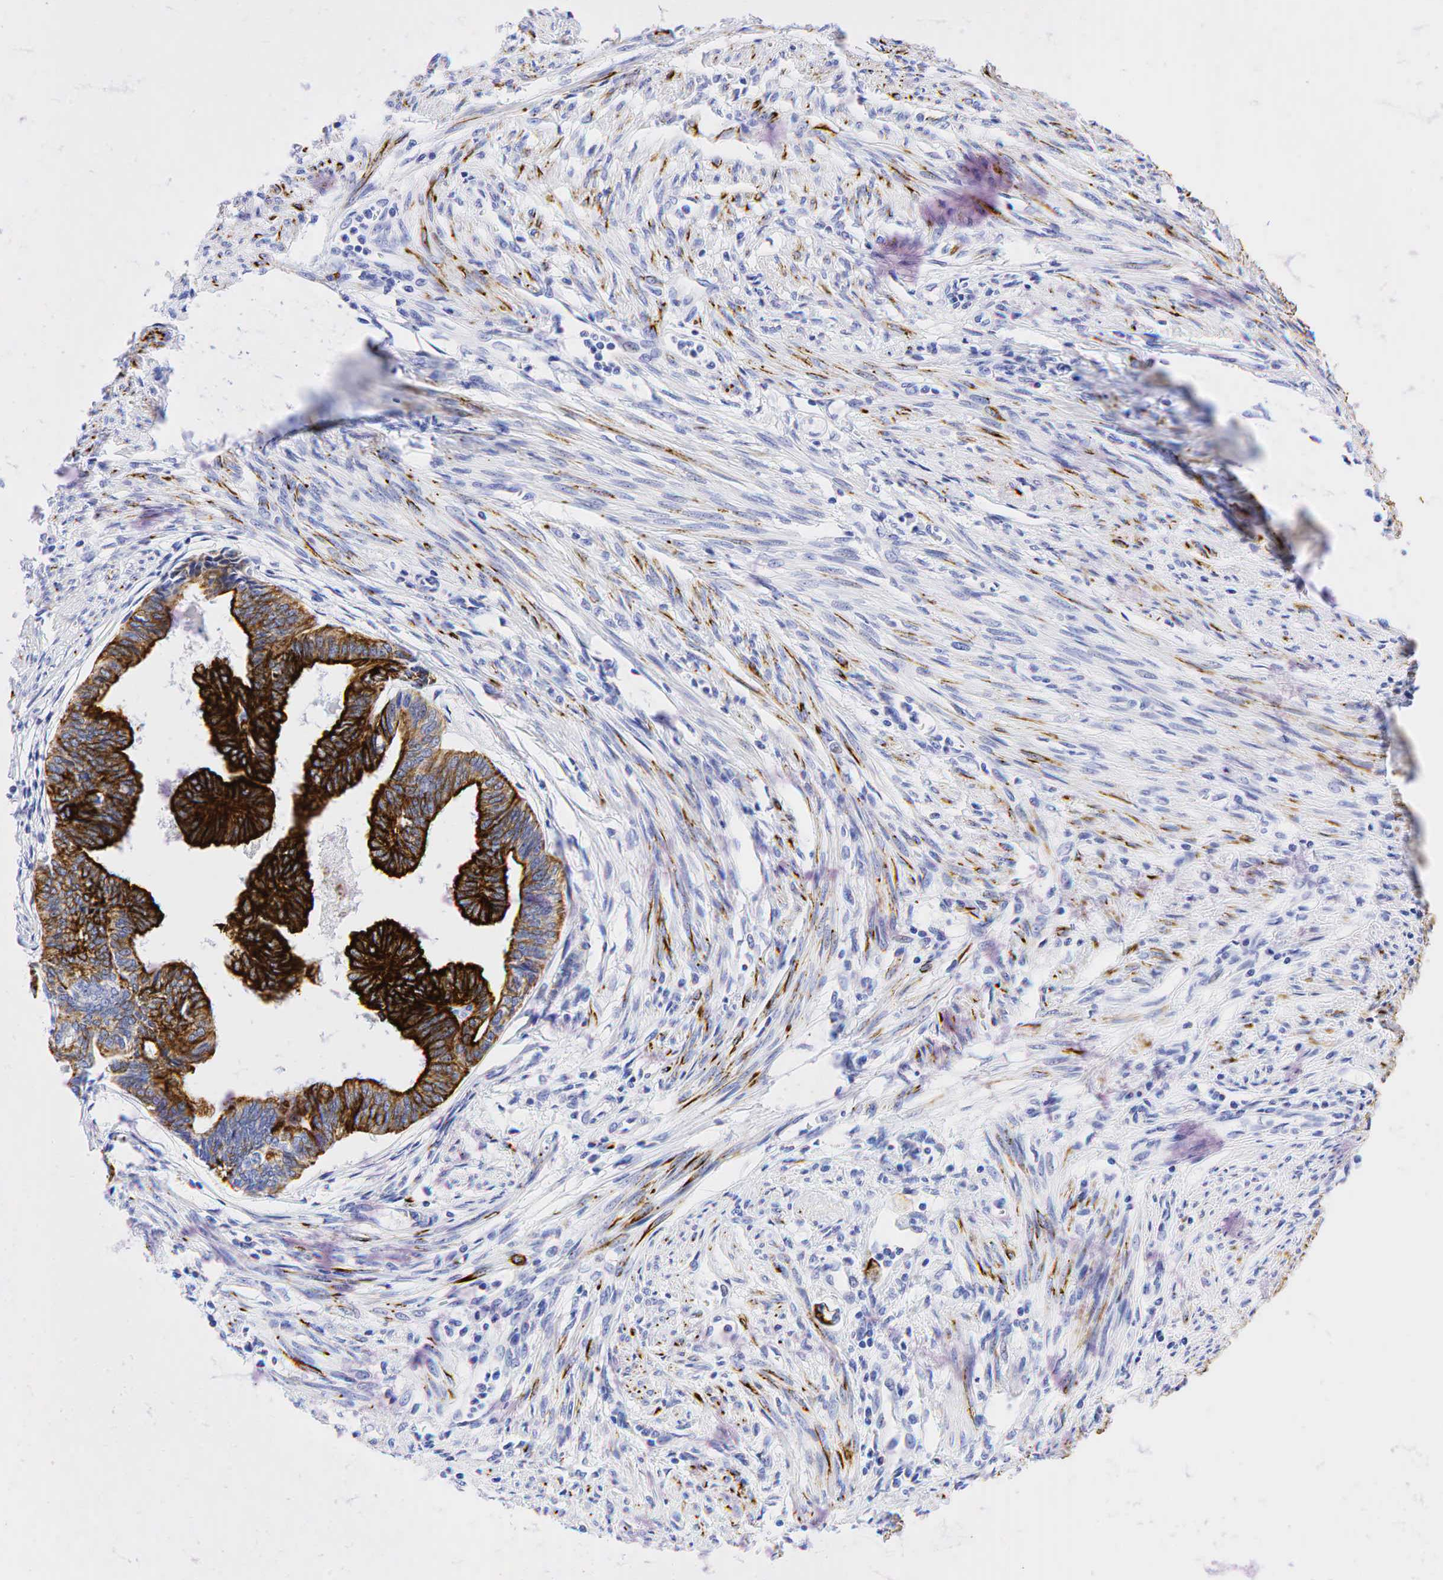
{"staining": {"intensity": "strong", "quantity": ">75%", "location": "cytoplasmic/membranous"}, "tissue": "endometrial cancer", "cell_type": "Tumor cells", "image_type": "cancer", "snomed": [{"axis": "morphology", "description": "Adenocarcinoma, NOS"}, {"axis": "topography", "description": "Endometrium"}], "caption": "Tumor cells demonstrate high levels of strong cytoplasmic/membranous positivity in approximately >75% of cells in endometrial adenocarcinoma.", "gene": "KRT19", "patient": {"sex": "female", "age": 75}}